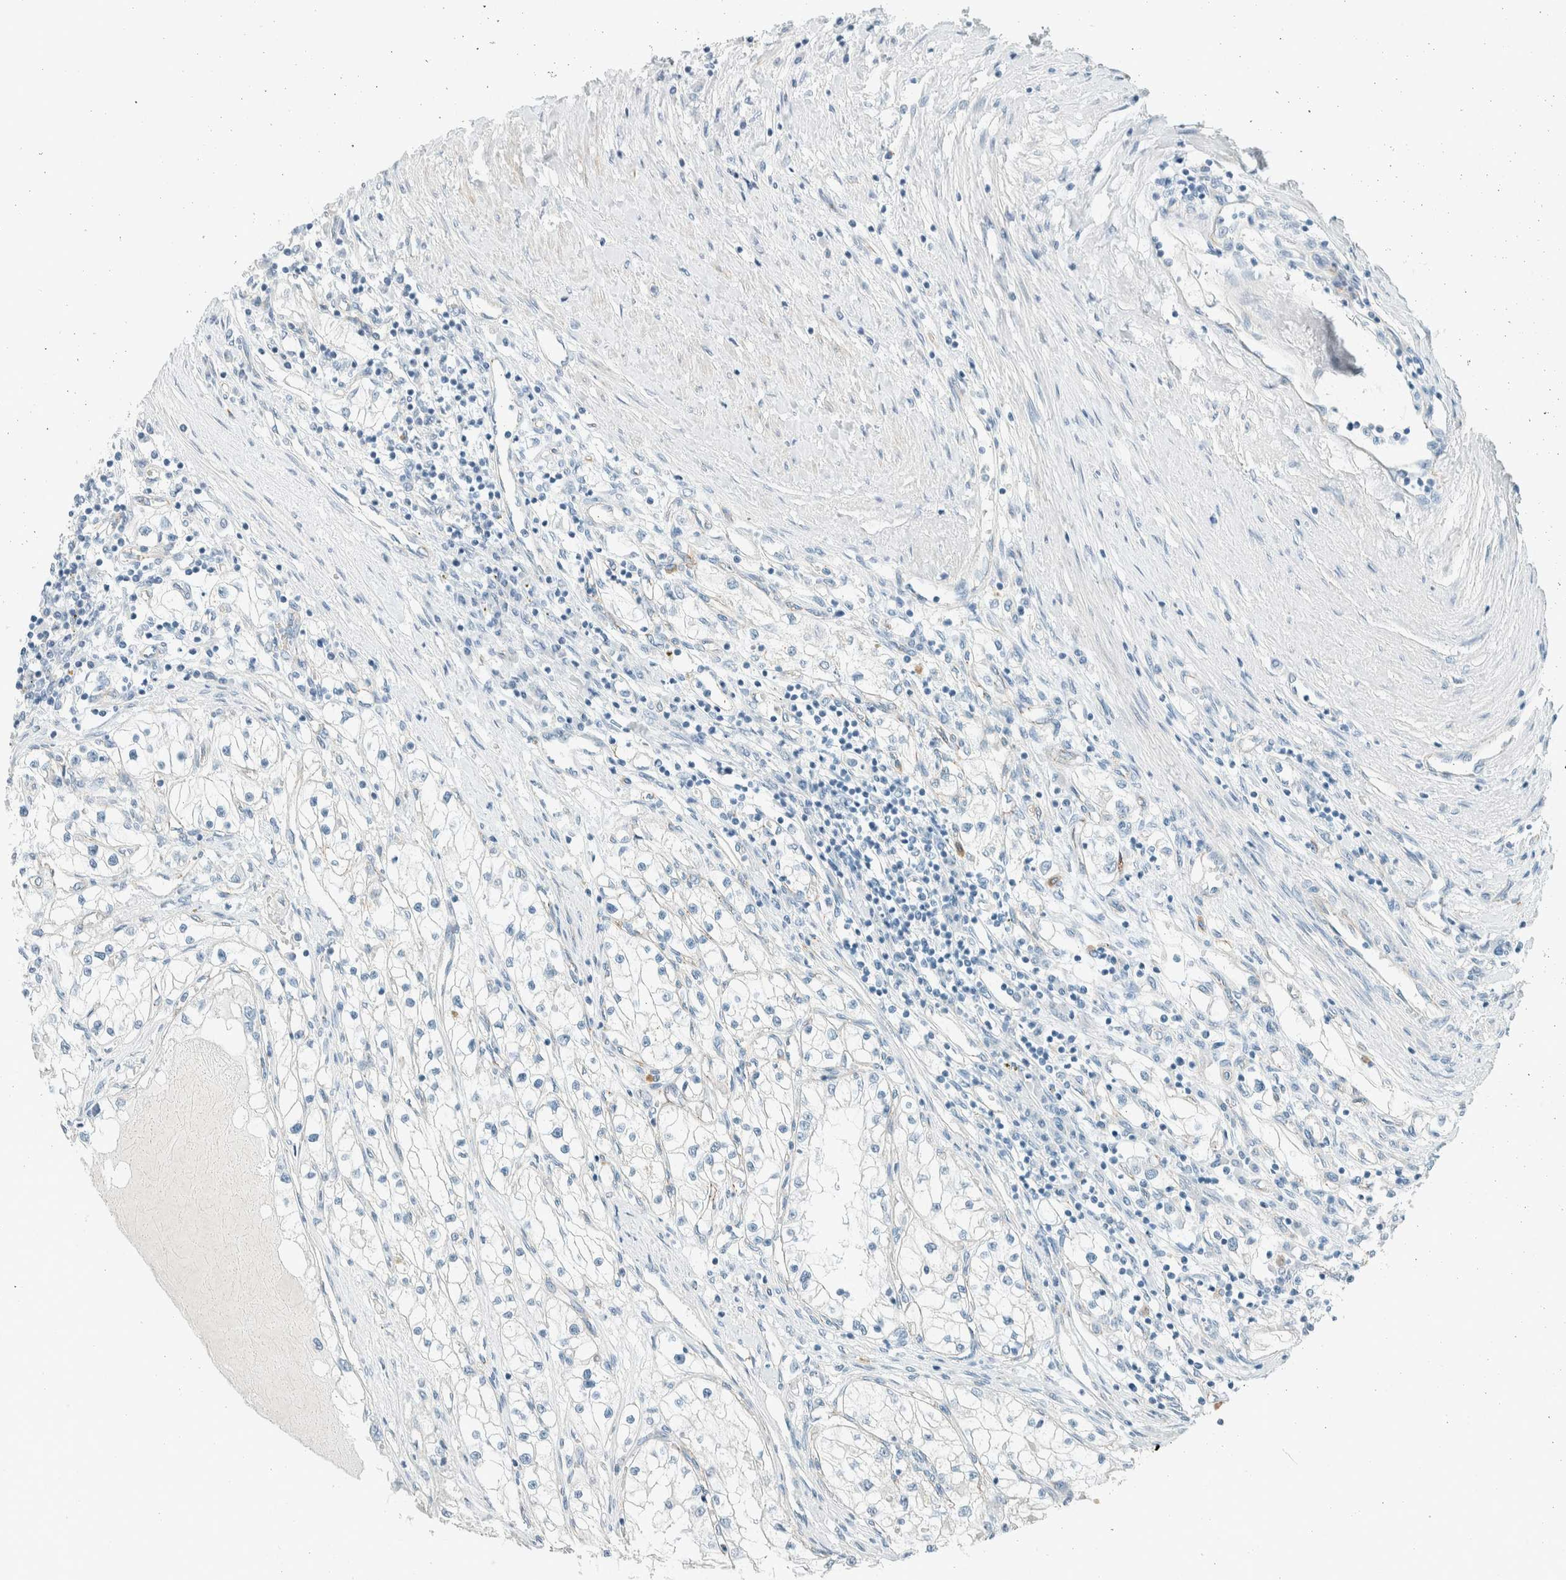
{"staining": {"intensity": "negative", "quantity": "none", "location": "none"}, "tissue": "renal cancer", "cell_type": "Tumor cells", "image_type": "cancer", "snomed": [{"axis": "morphology", "description": "Adenocarcinoma, NOS"}, {"axis": "topography", "description": "Kidney"}], "caption": "Immunohistochemistry histopathology image of human renal cancer (adenocarcinoma) stained for a protein (brown), which reveals no staining in tumor cells.", "gene": "SLFN12", "patient": {"sex": "male", "age": 68}}